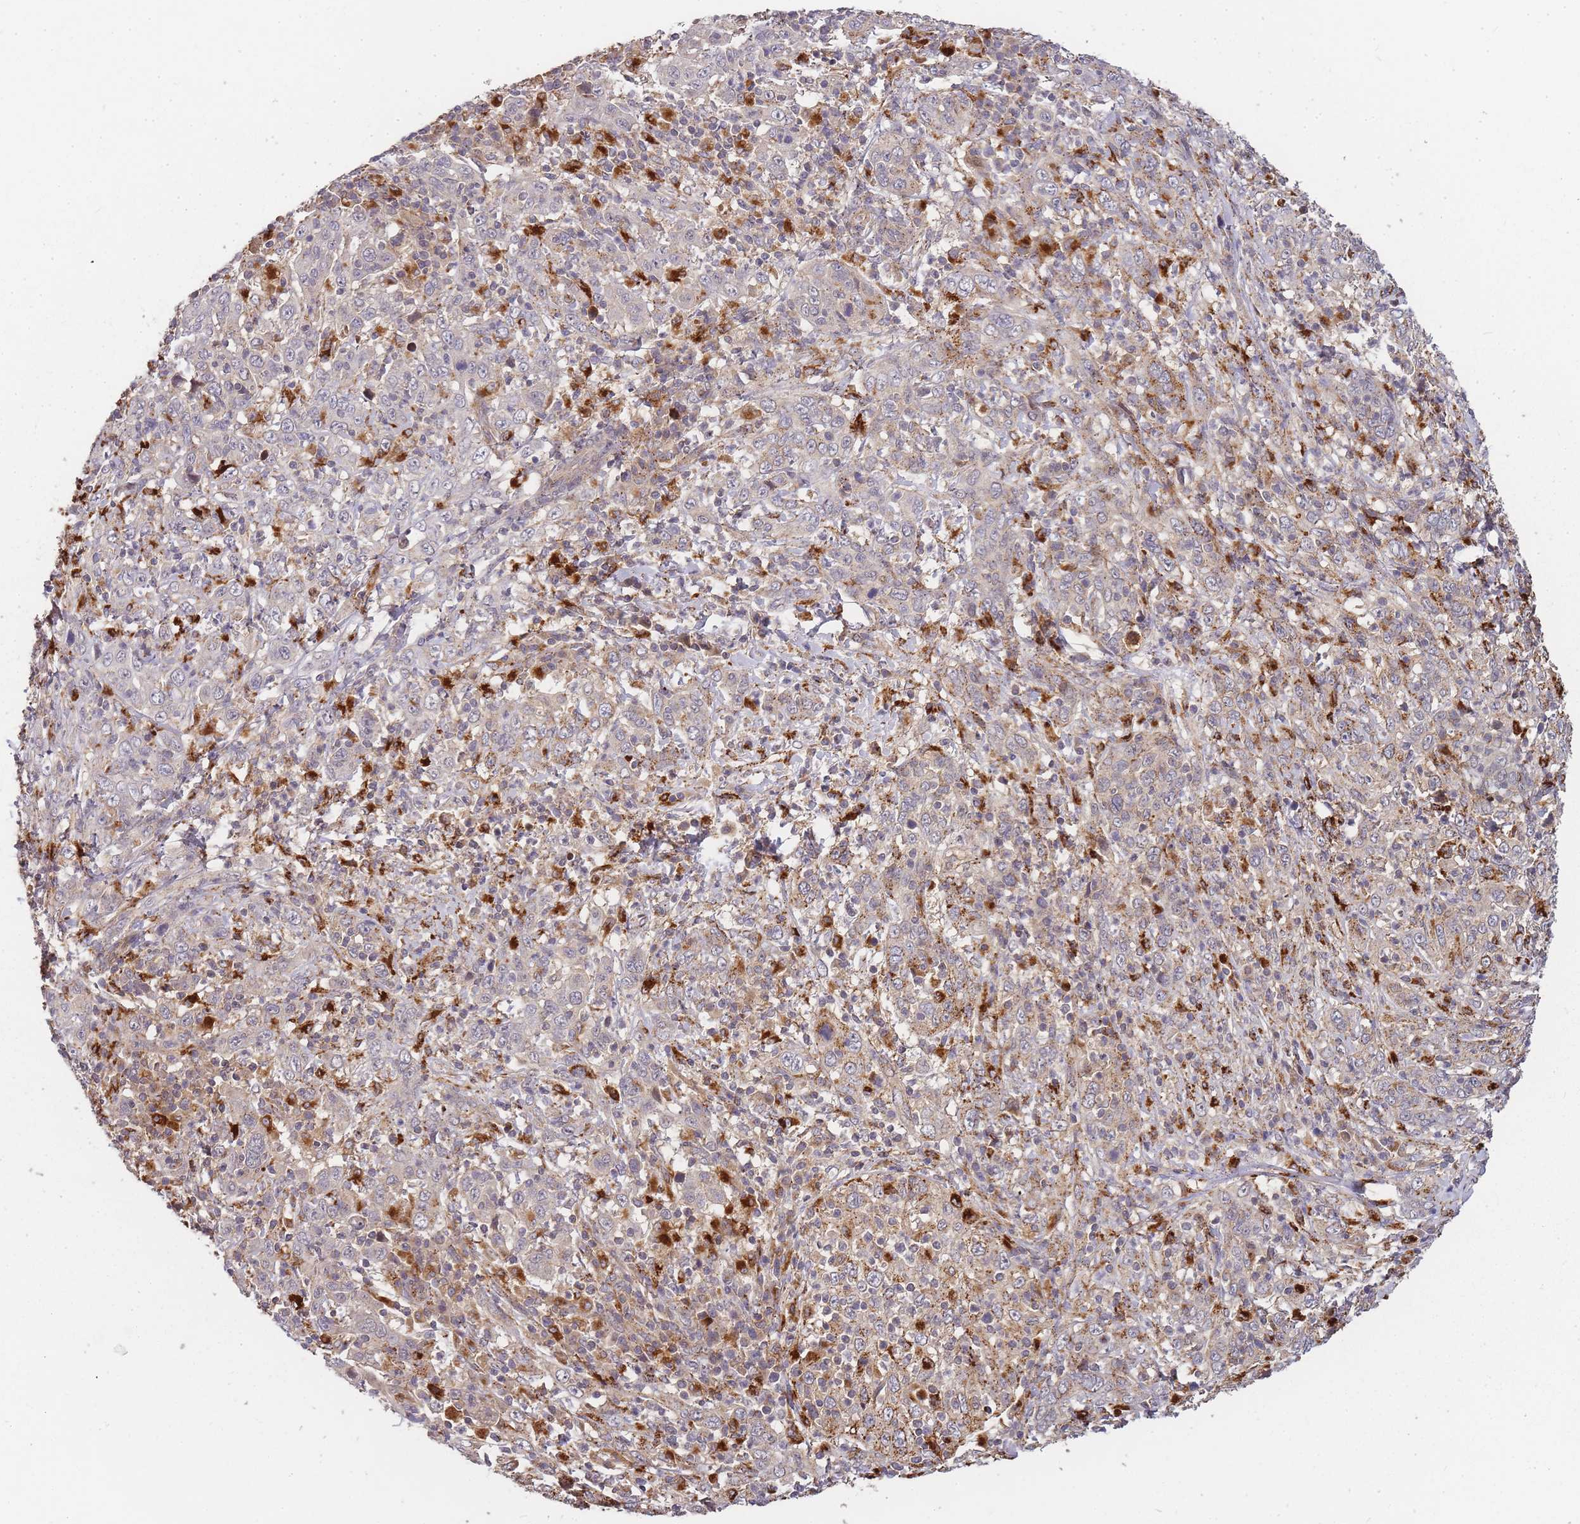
{"staining": {"intensity": "weak", "quantity": "25%-75%", "location": "cytoplasmic/membranous"}, "tissue": "cervical cancer", "cell_type": "Tumor cells", "image_type": "cancer", "snomed": [{"axis": "morphology", "description": "Squamous cell carcinoma, NOS"}, {"axis": "topography", "description": "Cervix"}], "caption": "Immunohistochemical staining of cervical cancer demonstrates low levels of weak cytoplasmic/membranous protein staining in about 25%-75% of tumor cells.", "gene": "ATG5", "patient": {"sex": "female", "age": 46}}